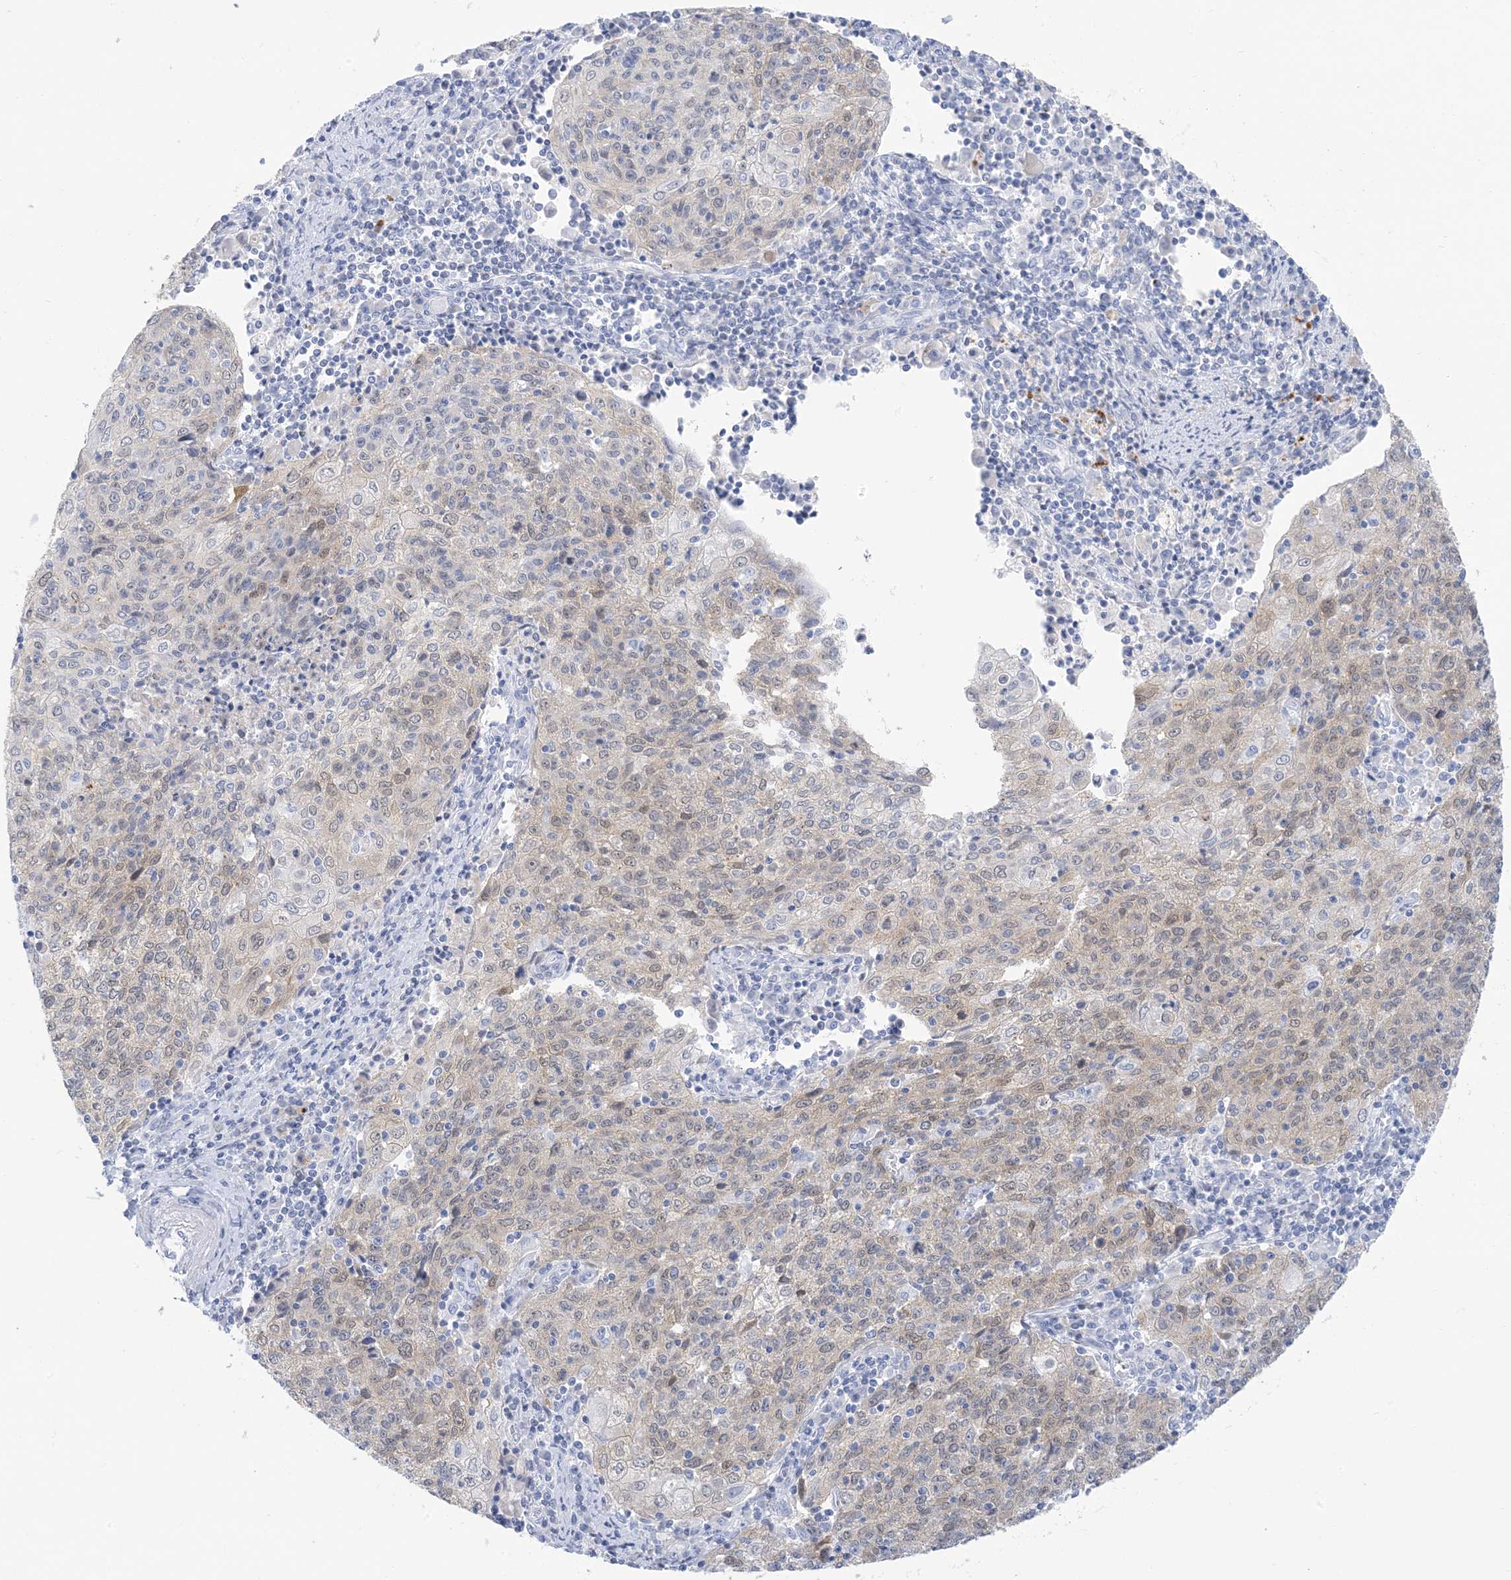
{"staining": {"intensity": "weak", "quantity": "<25%", "location": "cytoplasmic/membranous,nuclear"}, "tissue": "cervical cancer", "cell_type": "Tumor cells", "image_type": "cancer", "snomed": [{"axis": "morphology", "description": "Squamous cell carcinoma, NOS"}, {"axis": "topography", "description": "Cervix"}], "caption": "An immunohistochemistry photomicrograph of squamous cell carcinoma (cervical) is shown. There is no staining in tumor cells of squamous cell carcinoma (cervical).", "gene": "SH3YL1", "patient": {"sex": "female", "age": 48}}